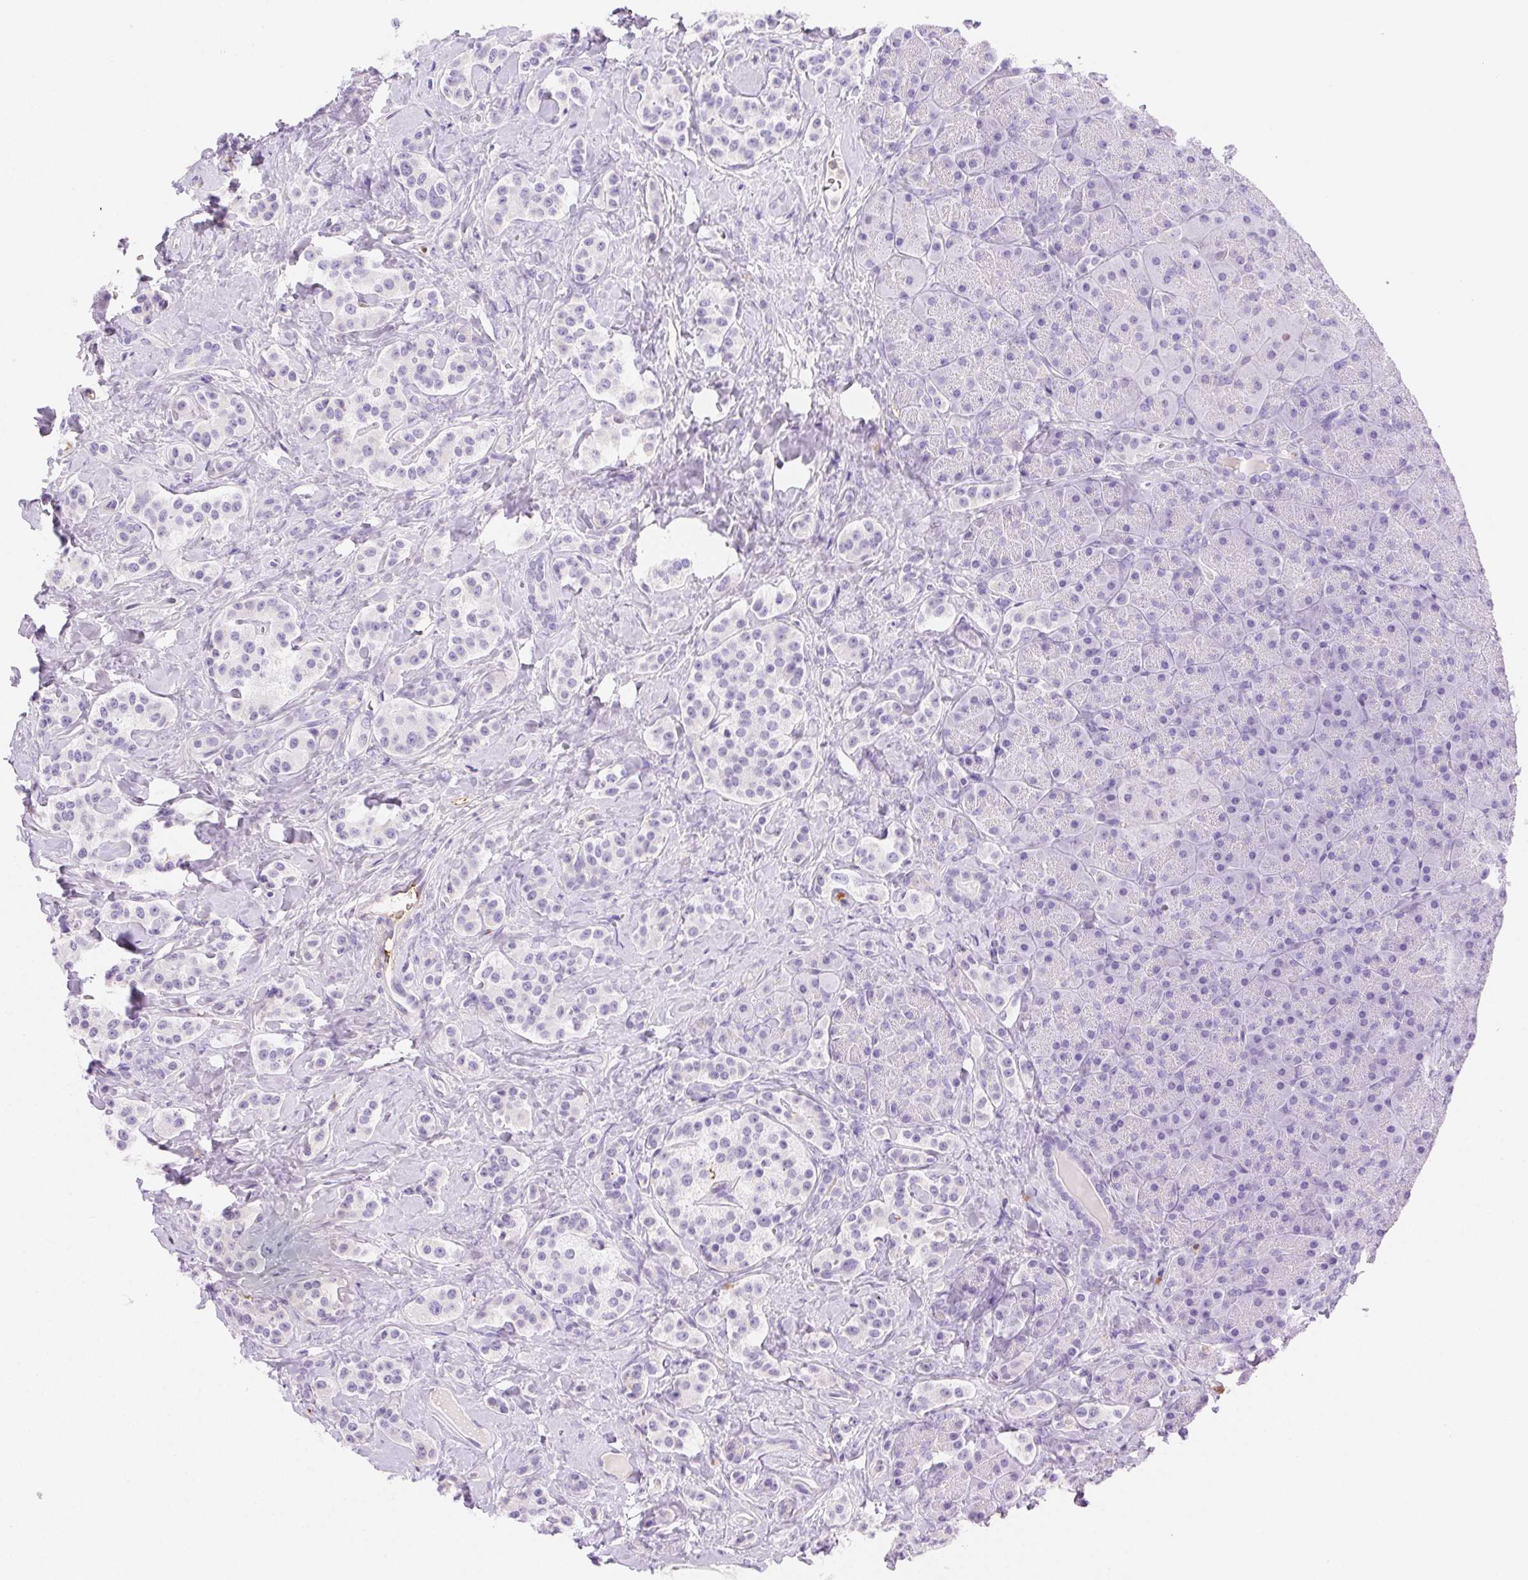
{"staining": {"intensity": "negative", "quantity": "none", "location": "none"}, "tissue": "carcinoid", "cell_type": "Tumor cells", "image_type": "cancer", "snomed": [{"axis": "morphology", "description": "Normal tissue, NOS"}, {"axis": "morphology", "description": "Carcinoid, malignant, NOS"}, {"axis": "topography", "description": "Pancreas"}], "caption": "Tumor cells show no significant positivity in malignant carcinoid.", "gene": "FGA", "patient": {"sex": "male", "age": 36}}